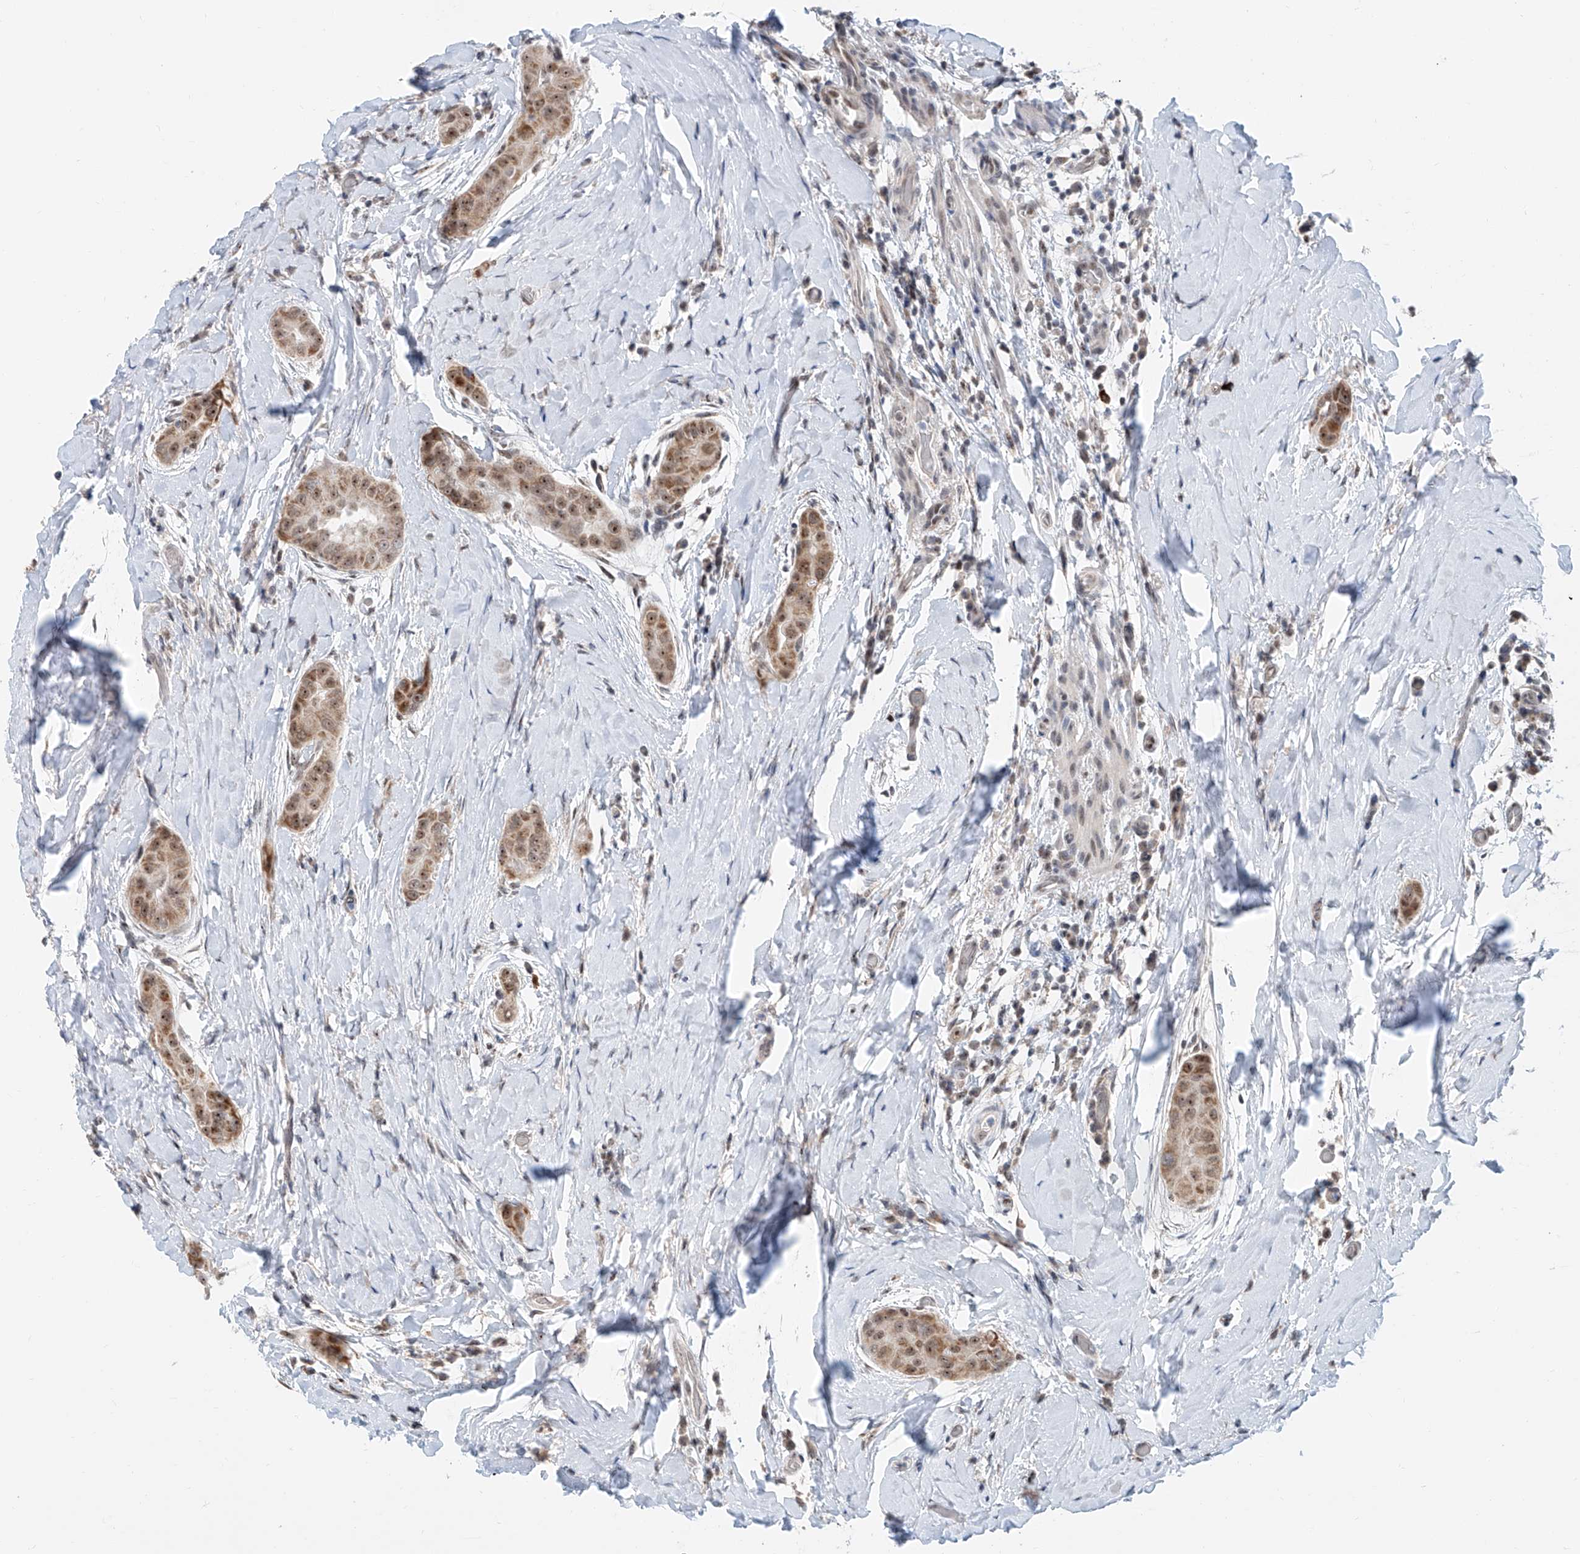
{"staining": {"intensity": "moderate", "quantity": ">75%", "location": "cytoplasmic/membranous,nuclear"}, "tissue": "thyroid cancer", "cell_type": "Tumor cells", "image_type": "cancer", "snomed": [{"axis": "morphology", "description": "Papillary adenocarcinoma, NOS"}, {"axis": "topography", "description": "Thyroid gland"}], "caption": "There is medium levels of moderate cytoplasmic/membranous and nuclear positivity in tumor cells of thyroid cancer, as demonstrated by immunohistochemical staining (brown color).", "gene": "SDE2", "patient": {"sex": "male", "age": 33}}